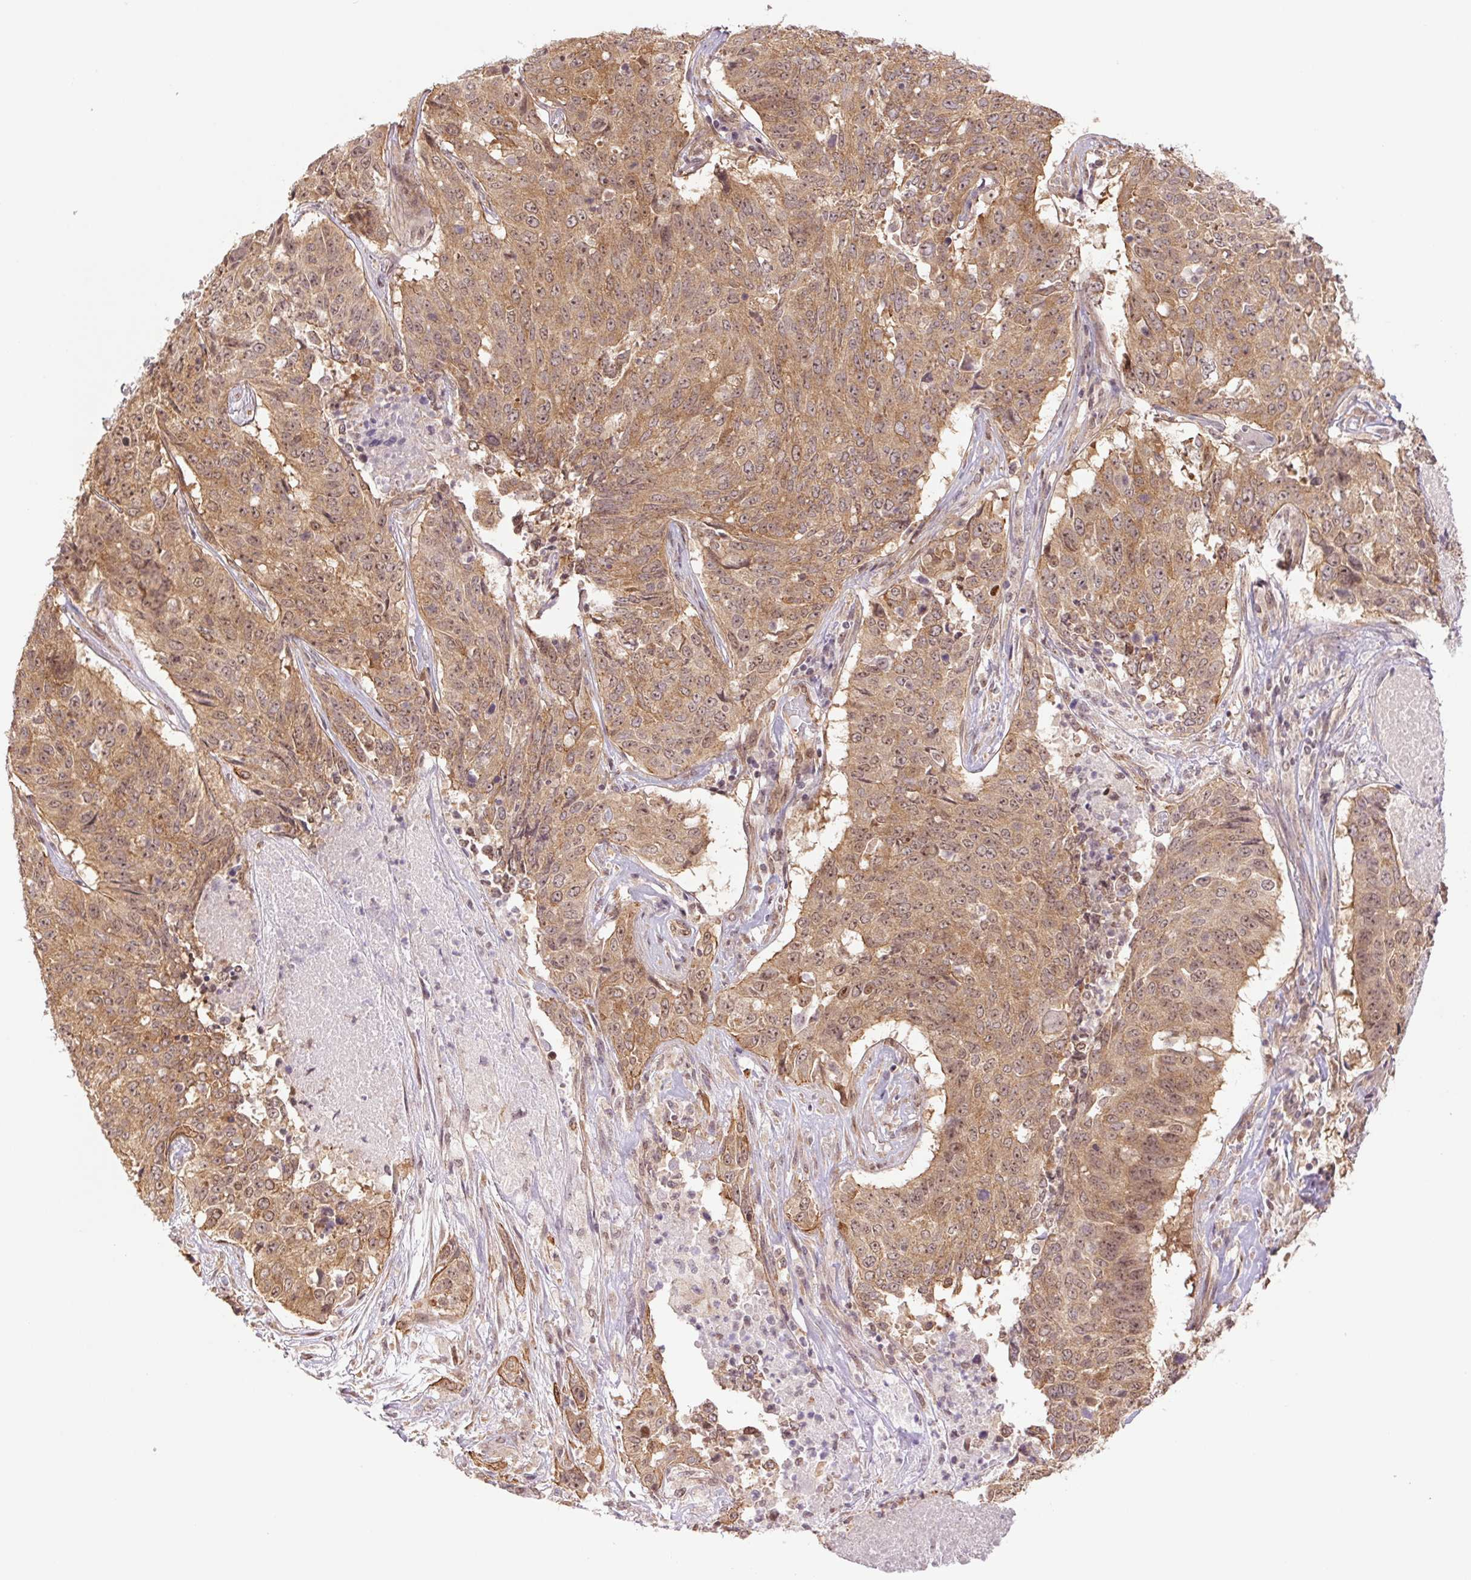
{"staining": {"intensity": "moderate", "quantity": ">75%", "location": "cytoplasmic/membranous,nuclear"}, "tissue": "lung cancer", "cell_type": "Tumor cells", "image_type": "cancer", "snomed": [{"axis": "morphology", "description": "Normal tissue, NOS"}, {"axis": "morphology", "description": "Squamous cell carcinoma, NOS"}, {"axis": "topography", "description": "Bronchus"}, {"axis": "topography", "description": "Lung"}], "caption": "High-magnification brightfield microscopy of lung cancer (squamous cell carcinoma) stained with DAB (brown) and counterstained with hematoxylin (blue). tumor cells exhibit moderate cytoplasmic/membranous and nuclear positivity is identified in approximately>75% of cells.", "gene": "CWC25", "patient": {"sex": "male", "age": 64}}